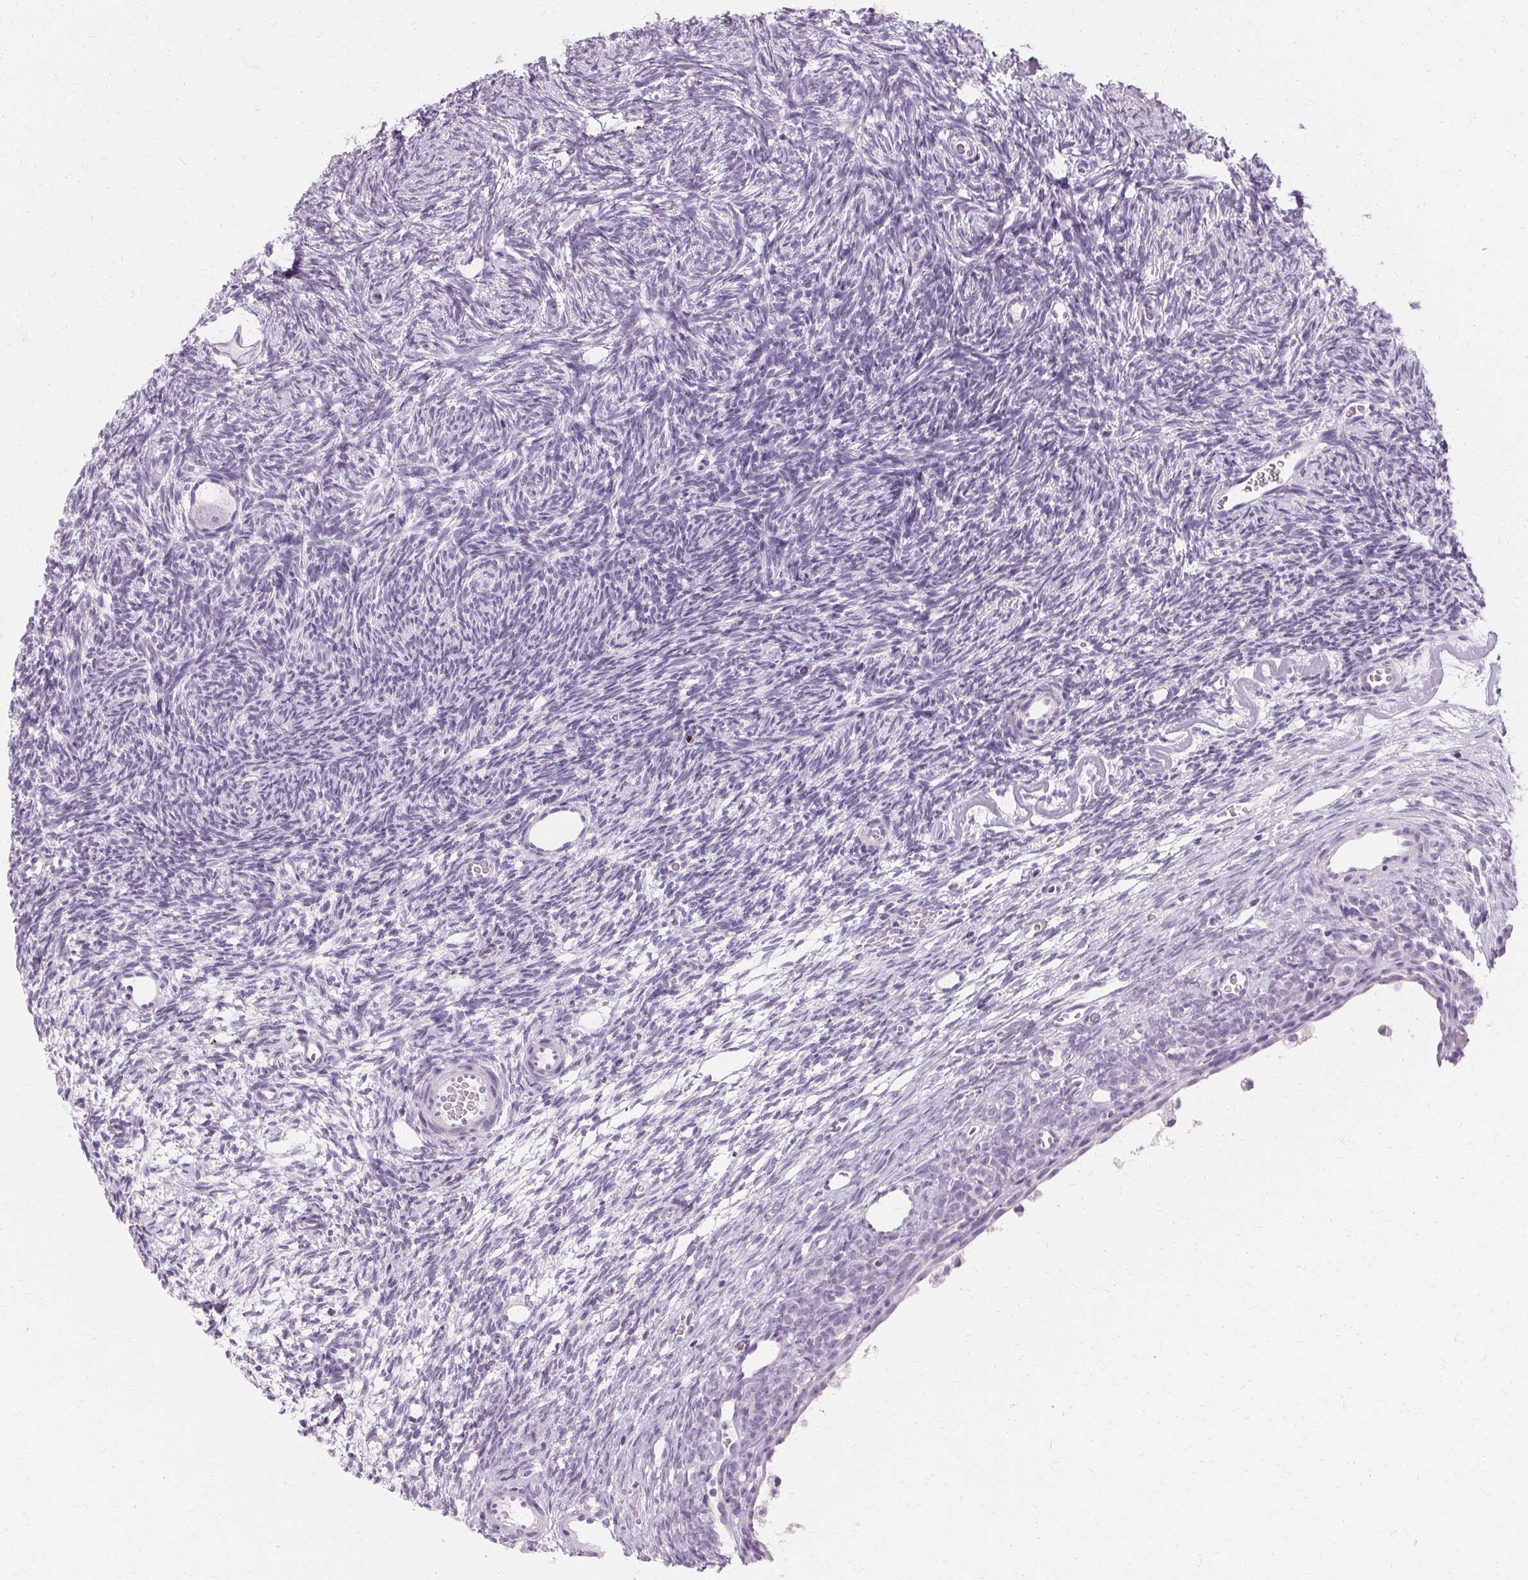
{"staining": {"intensity": "negative", "quantity": "none", "location": "none"}, "tissue": "ovary", "cell_type": "Follicle cells", "image_type": "normal", "snomed": [{"axis": "morphology", "description": "Normal tissue, NOS"}, {"axis": "topography", "description": "Ovary"}], "caption": "A micrograph of human ovary is negative for staining in follicle cells. (Immunohistochemistry (ihc), brightfield microscopy, high magnification).", "gene": "KRT6A", "patient": {"sex": "female", "age": 34}}